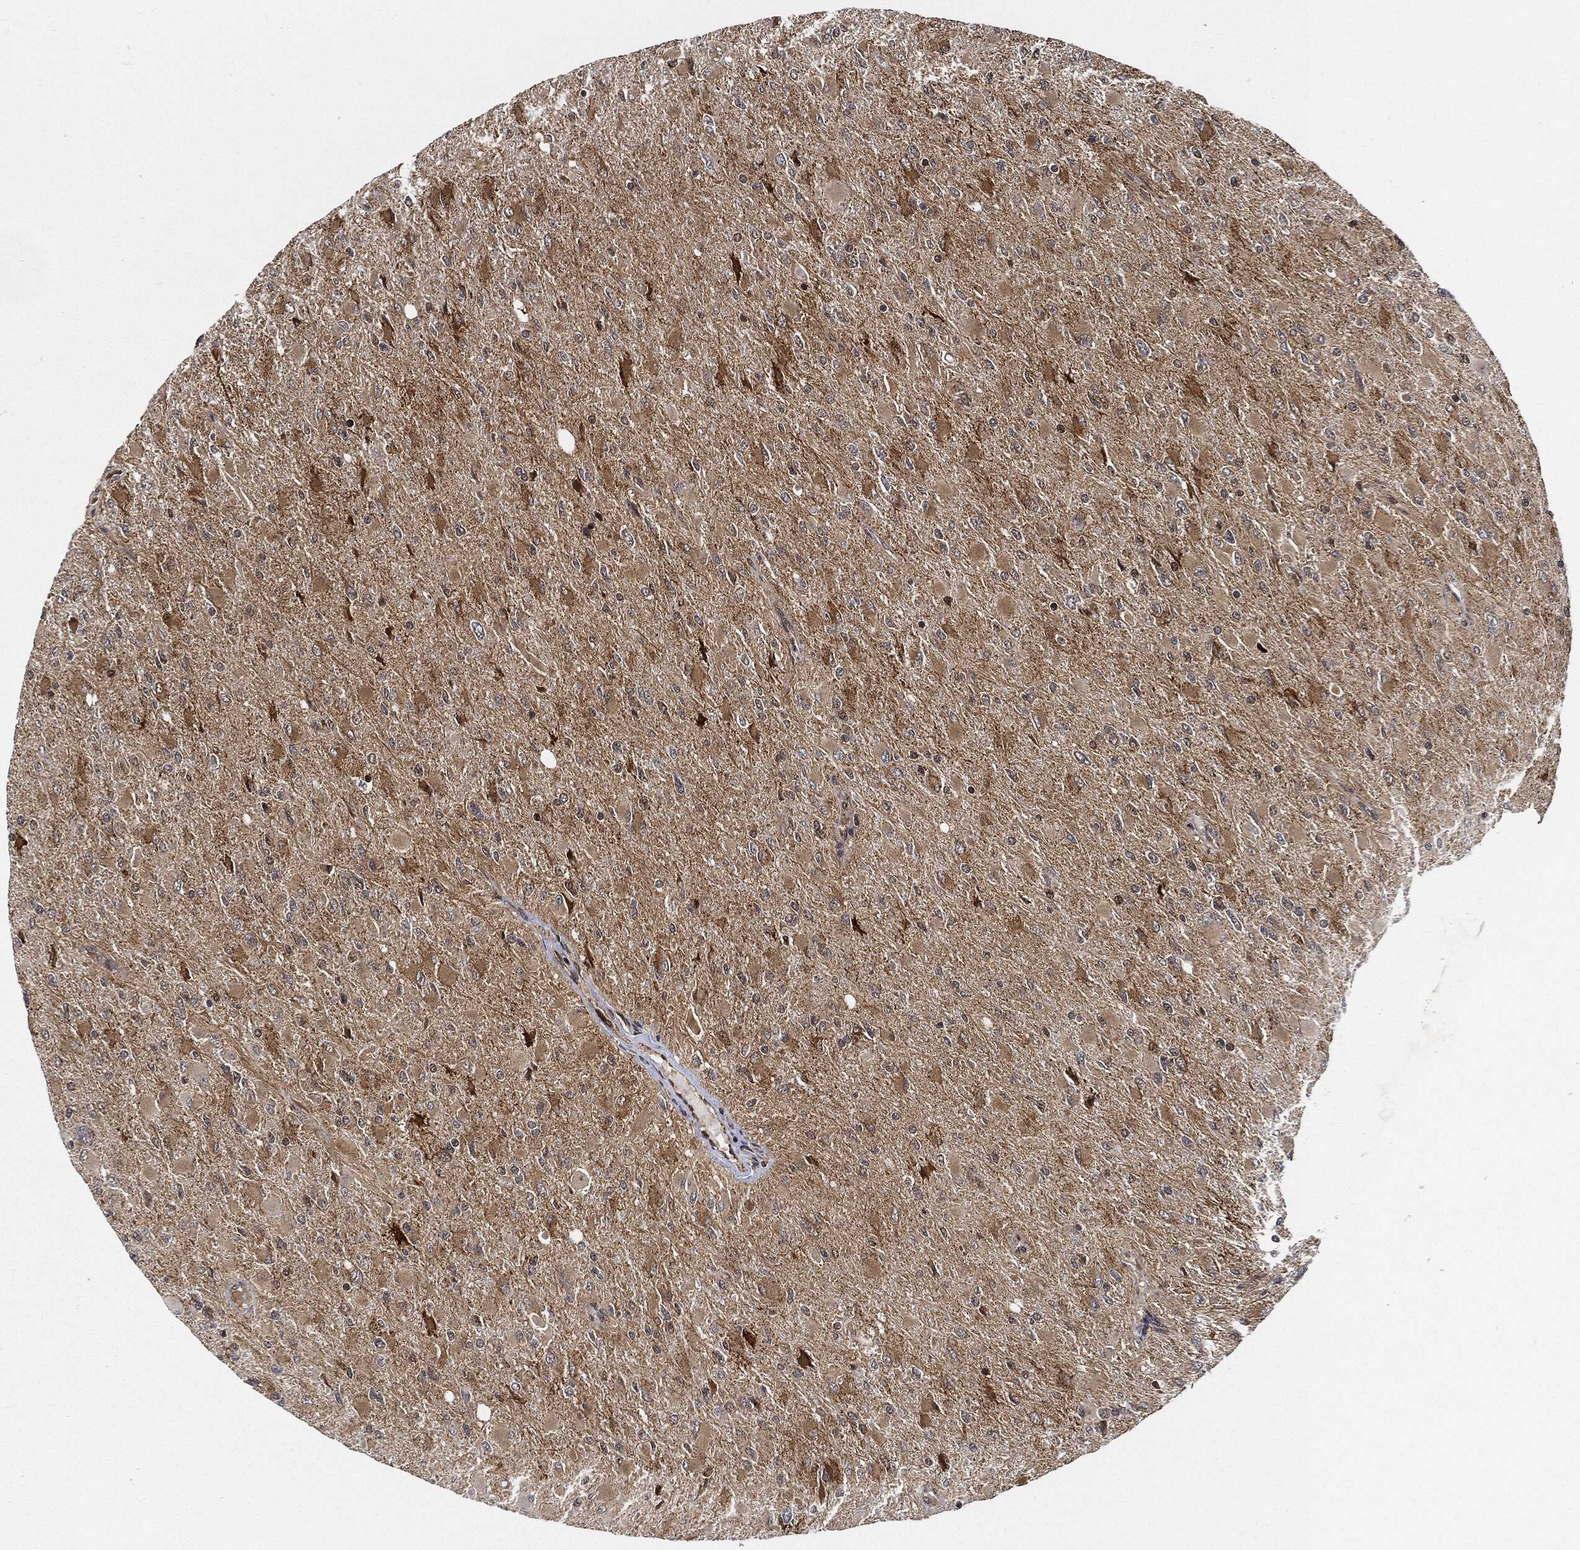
{"staining": {"intensity": "moderate", "quantity": "25%-75%", "location": "cytoplasmic/membranous"}, "tissue": "glioma", "cell_type": "Tumor cells", "image_type": "cancer", "snomed": [{"axis": "morphology", "description": "Glioma, malignant, High grade"}, {"axis": "topography", "description": "Cerebral cortex"}], "caption": "Brown immunohistochemical staining in glioma displays moderate cytoplasmic/membranous expression in about 25%-75% of tumor cells.", "gene": "RNASEL", "patient": {"sex": "female", "age": 36}}